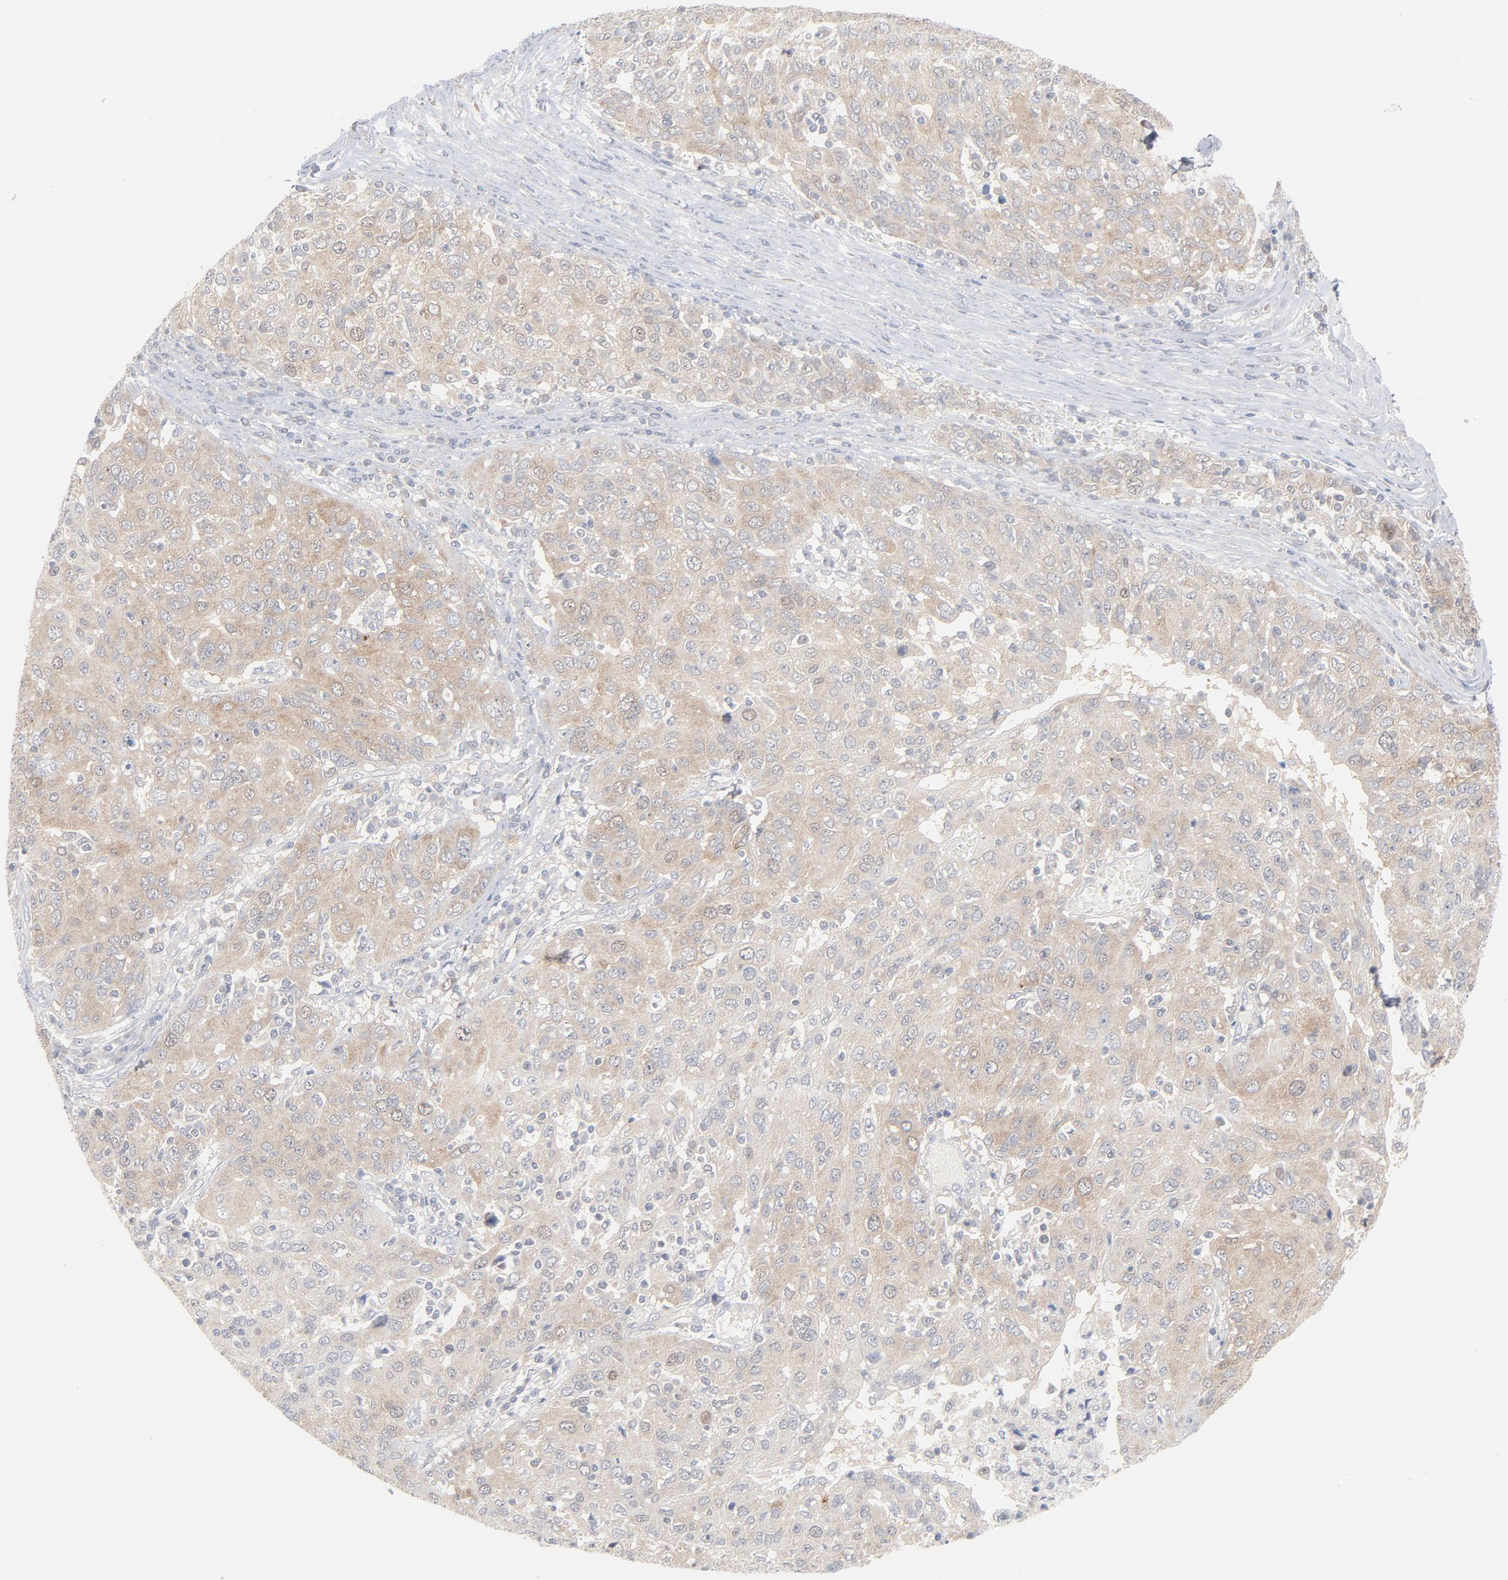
{"staining": {"intensity": "weak", "quantity": ">75%", "location": "cytoplasmic/membranous"}, "tissue": "ovarian cancer", "cell_type": "Tumor cells", "image_type": "cancer", "snomed": [{"axis": "morphology", "description": "Carcinoma, endometroid"}, {"axis": "topography", "description": "Ovary"}], "caption": "Immunohistochemical staining of human ovarian endometroid carcinoma shows low levels of weak cytoplasmic/membranous staining in about >75% of tumor cells.", "gene": "UBL4A", "patient": {"sex": "female", "age": 50}}